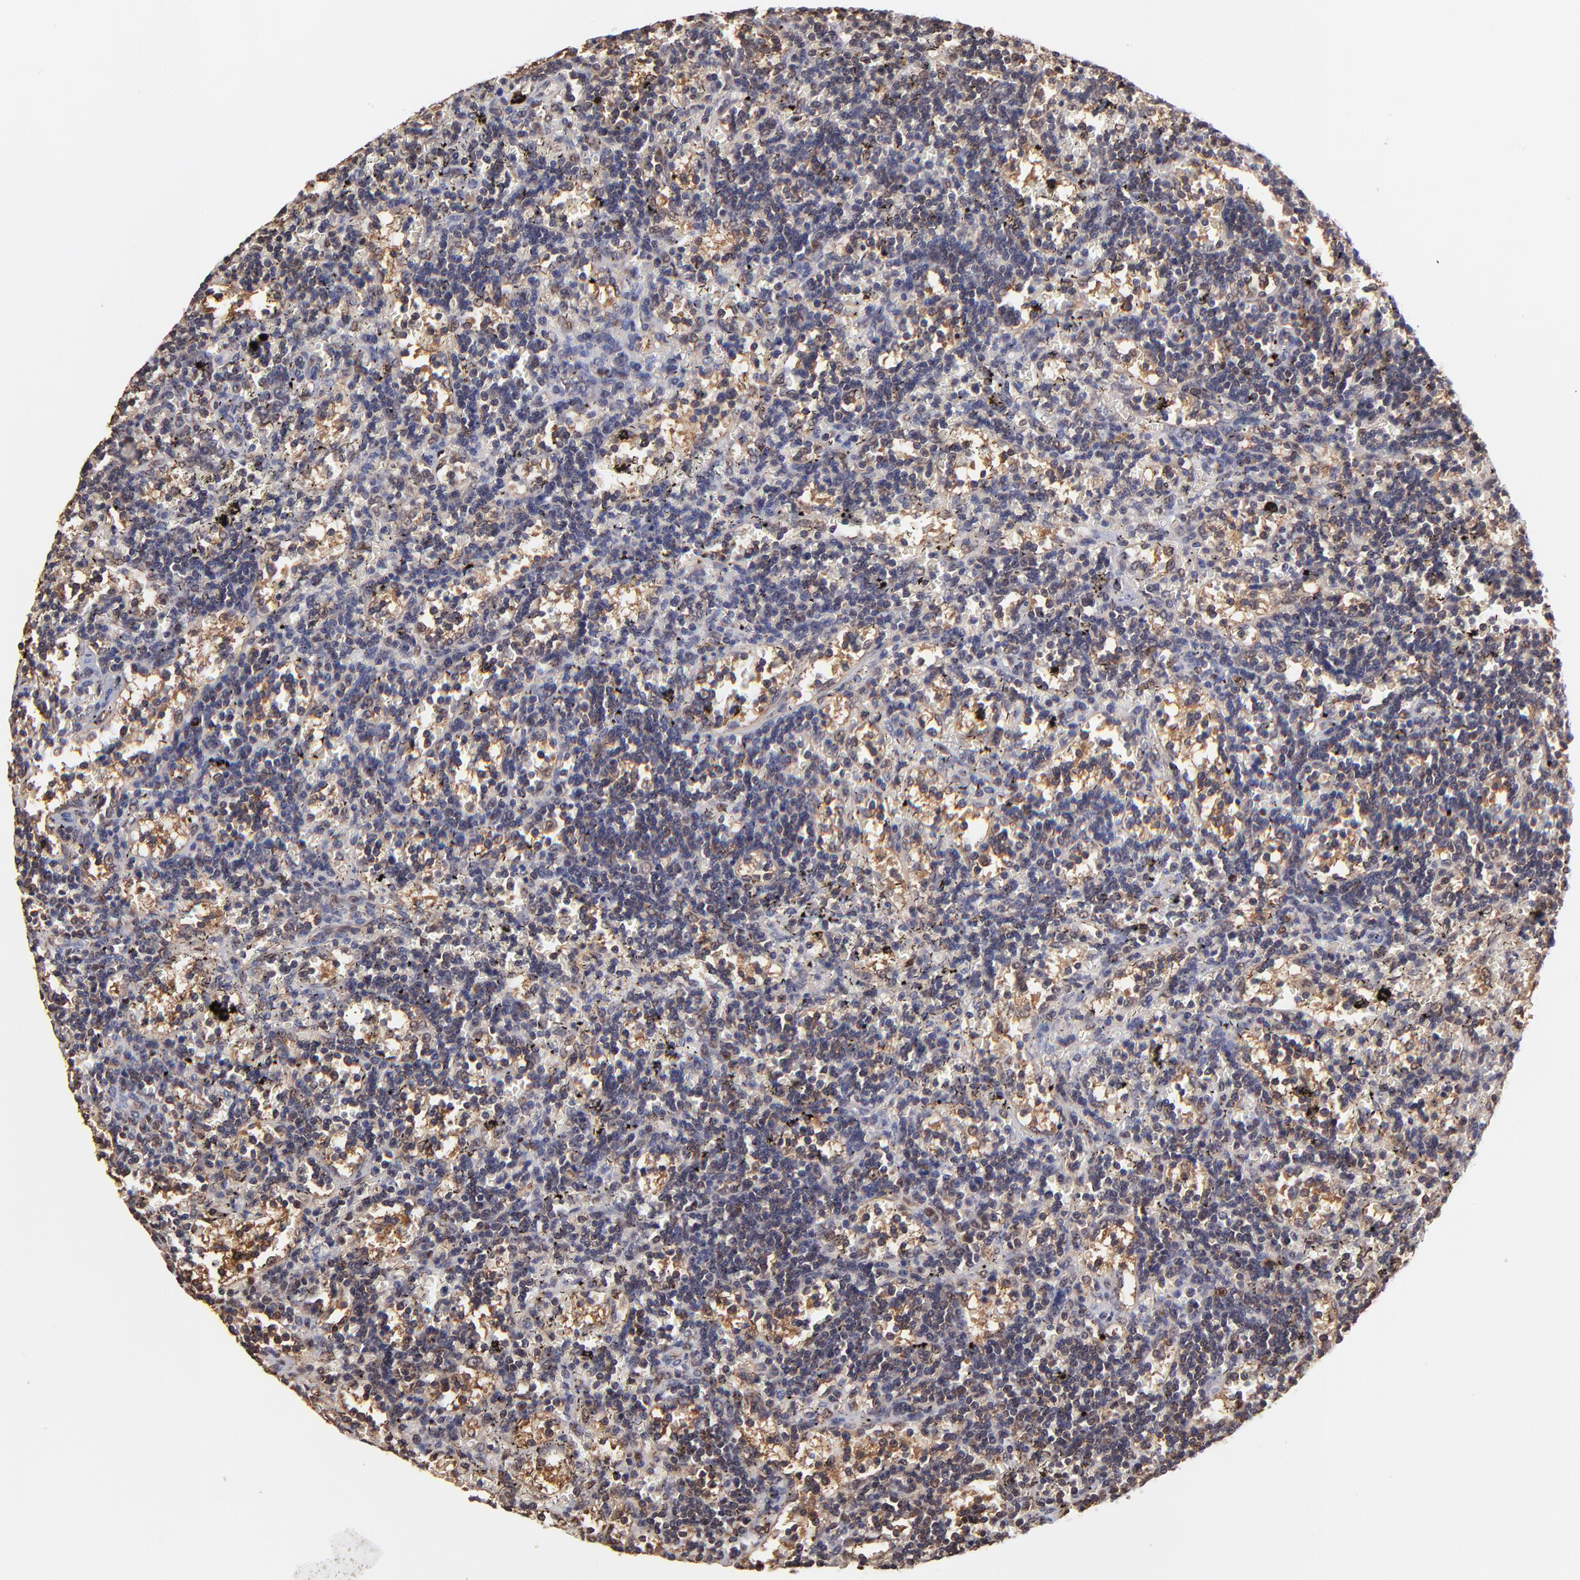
{"staining": {"intensity": "weak", "quantity": "<25%", "location": "cytoplasmic/membranous"}, "tissue": "lymphoma", "cell_type": "Tumor cells", "image_type": "cancer", "snomed": [{"axis": "morphology", "description": "Malignant lymphoma, non-Hodgkin's type, Low grade"}, {"axis": "topography", "description": "Spleen"}], "caption": "Immunohistochemistry micrograph of neoplastic tissue: human lymphoma stained with DAB displays no significant protein positivity in tumor cells.", "gene": "PSMA6", "patient": {"sex": "male", "age": 60}}